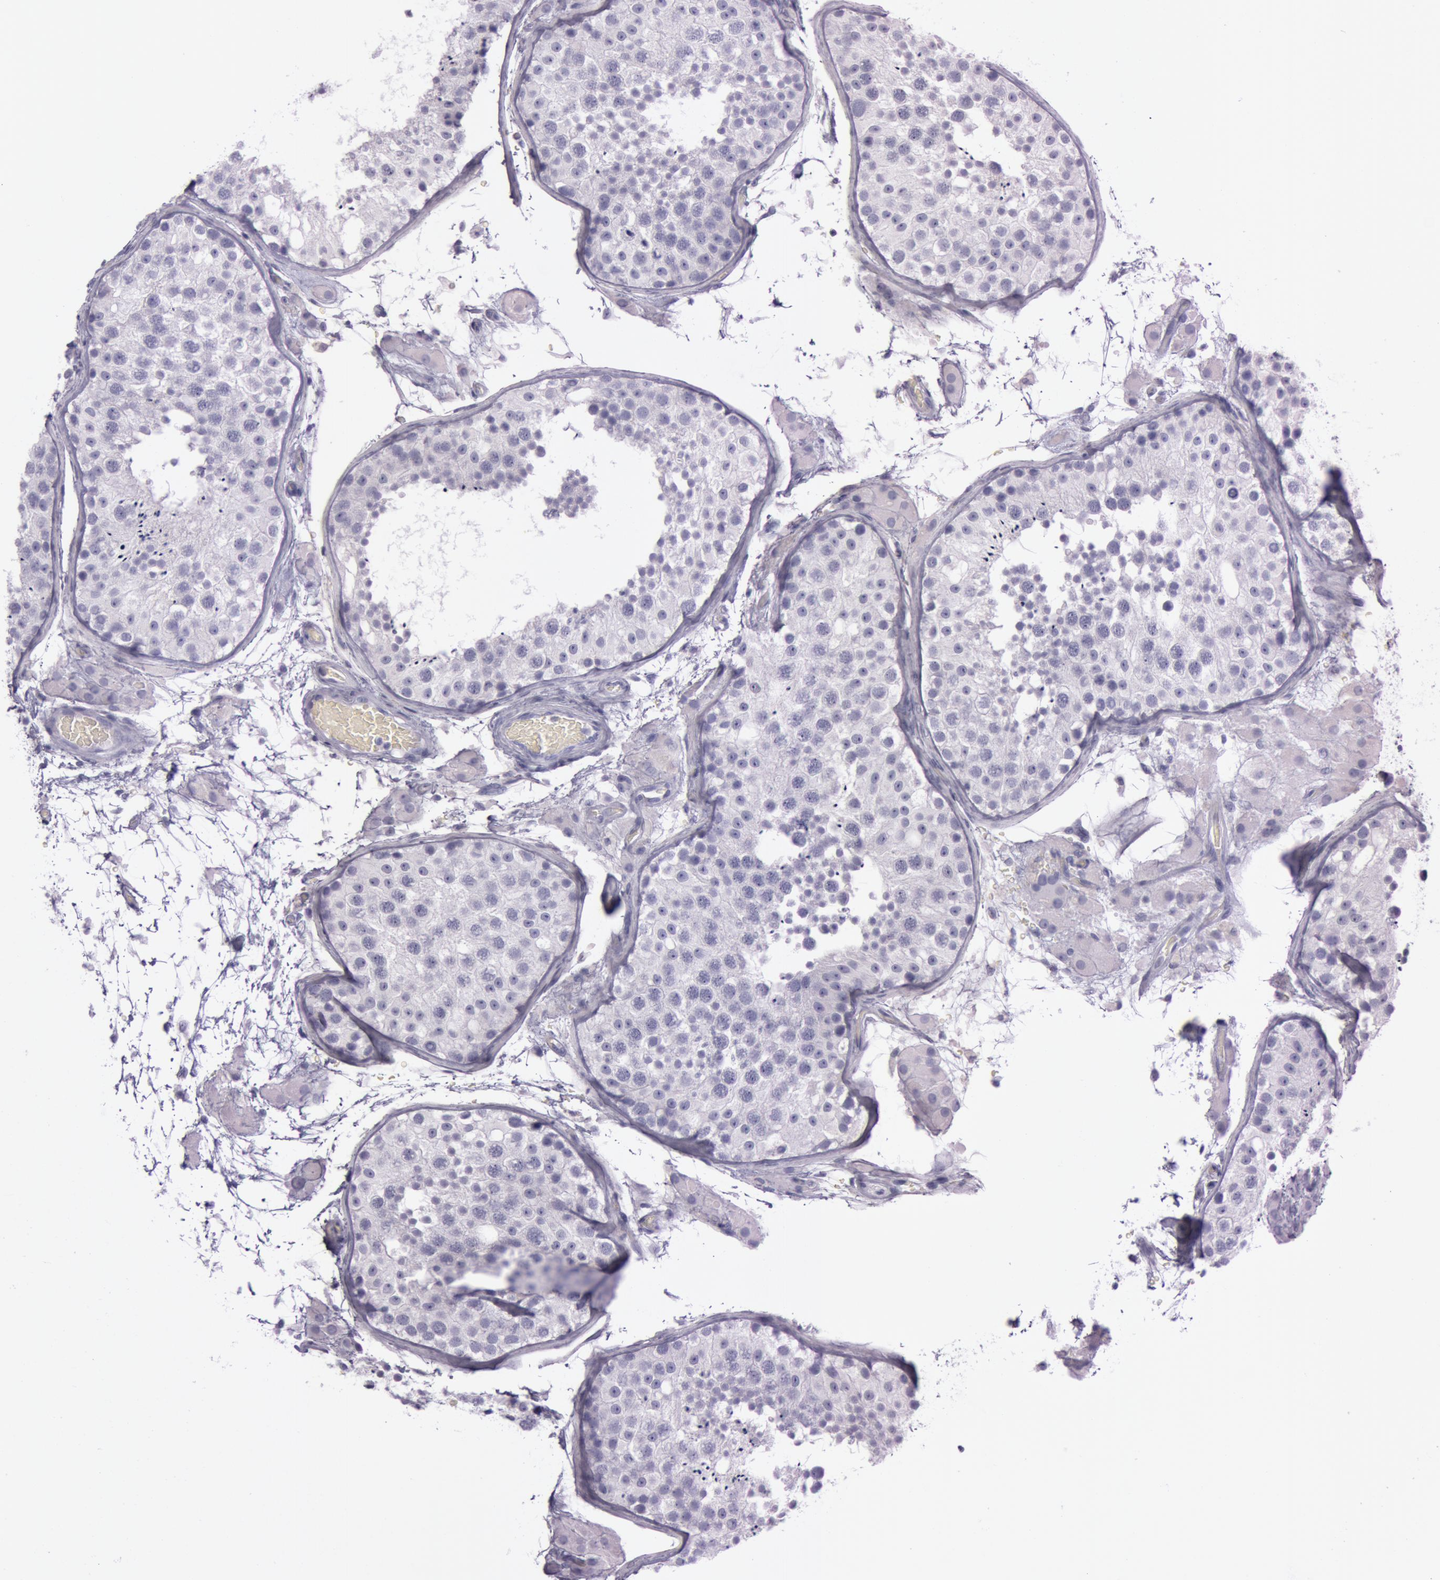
{"staining": {"intensity": "negative", "quantity": "none", "location": "none"}, "tissue": "testis", "cell_type": "Cells in seminiferous ducts", "image_type": "normal", "snomed": [{"axis": "morphology", "description": "Normal tissue, NOS"}, {"axis": "topography", "description": "Testis"}], "caption": "Immunohistochemistry (IHC) image of normal testis: testis stained with DAB (3,3'-diaminobenzidine) exhibits no significant protein staining in cells in seminiferous ducts. Nuclei are stained in blue.", "gene": "FOLH1", "patient": {"sex": "male", "age": 26}}